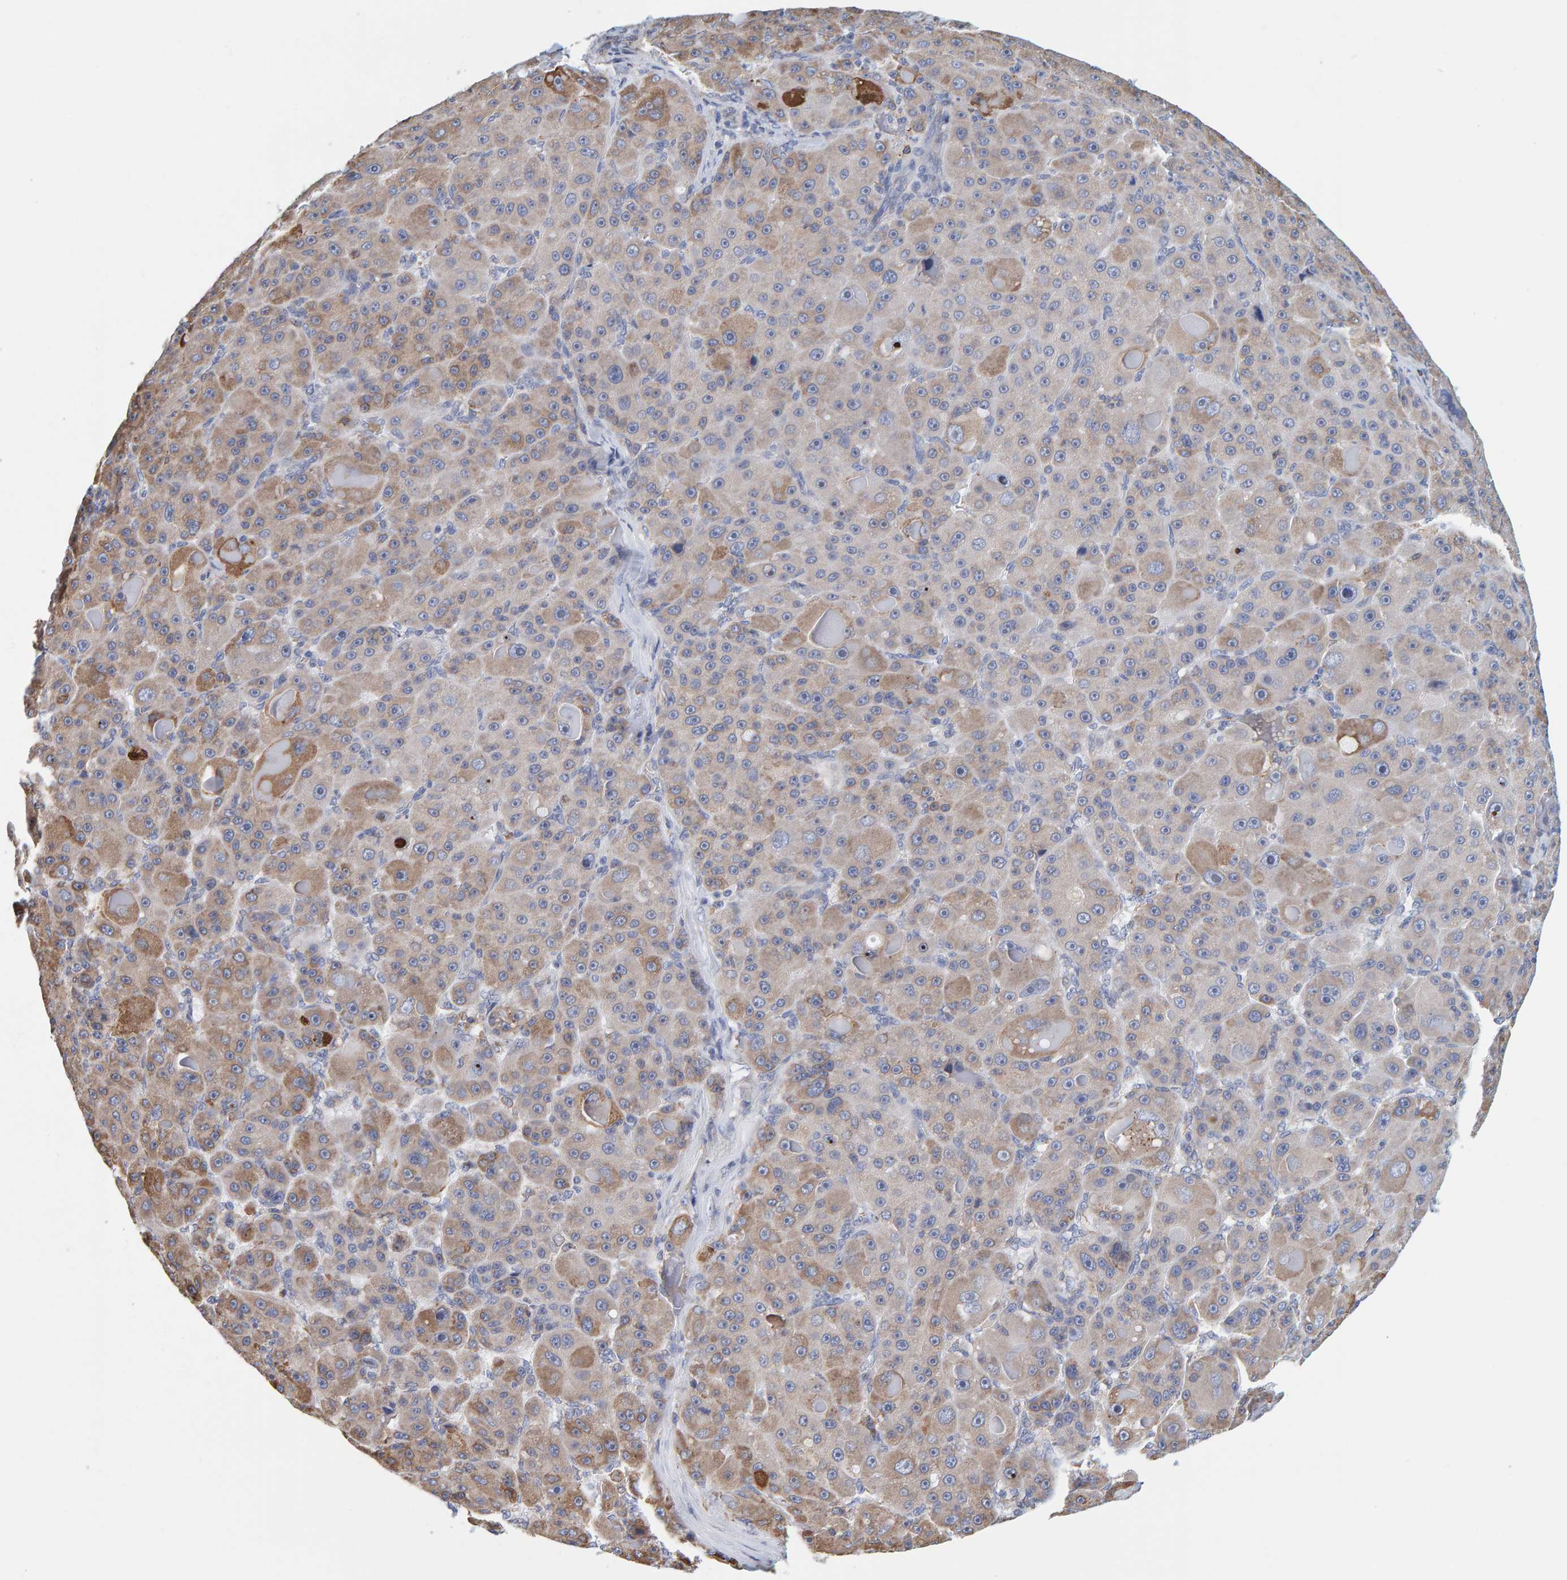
{"staining": {"intensity": "moderate", "quantity": "25%-75%", "location": "cytoplasmic/membranous"}, "tissue": "liver cancer", "cell_type": "Tumor cells", "image_type": "cancer", "snomed": [{"axis": "morphology", "description": "Carcinoma, Hepatocellular, NOS"}, {"axis": "topography", "description": "Liver"}], "caption": "The image exhibits staining of liver hepatocellular carcinoma, revealing moderate cytoplasmic/membranous protein positivity (brown color) within tumor cells.", "gene": "SGPL1", "patient": {"sex": "male", "age": 76}}